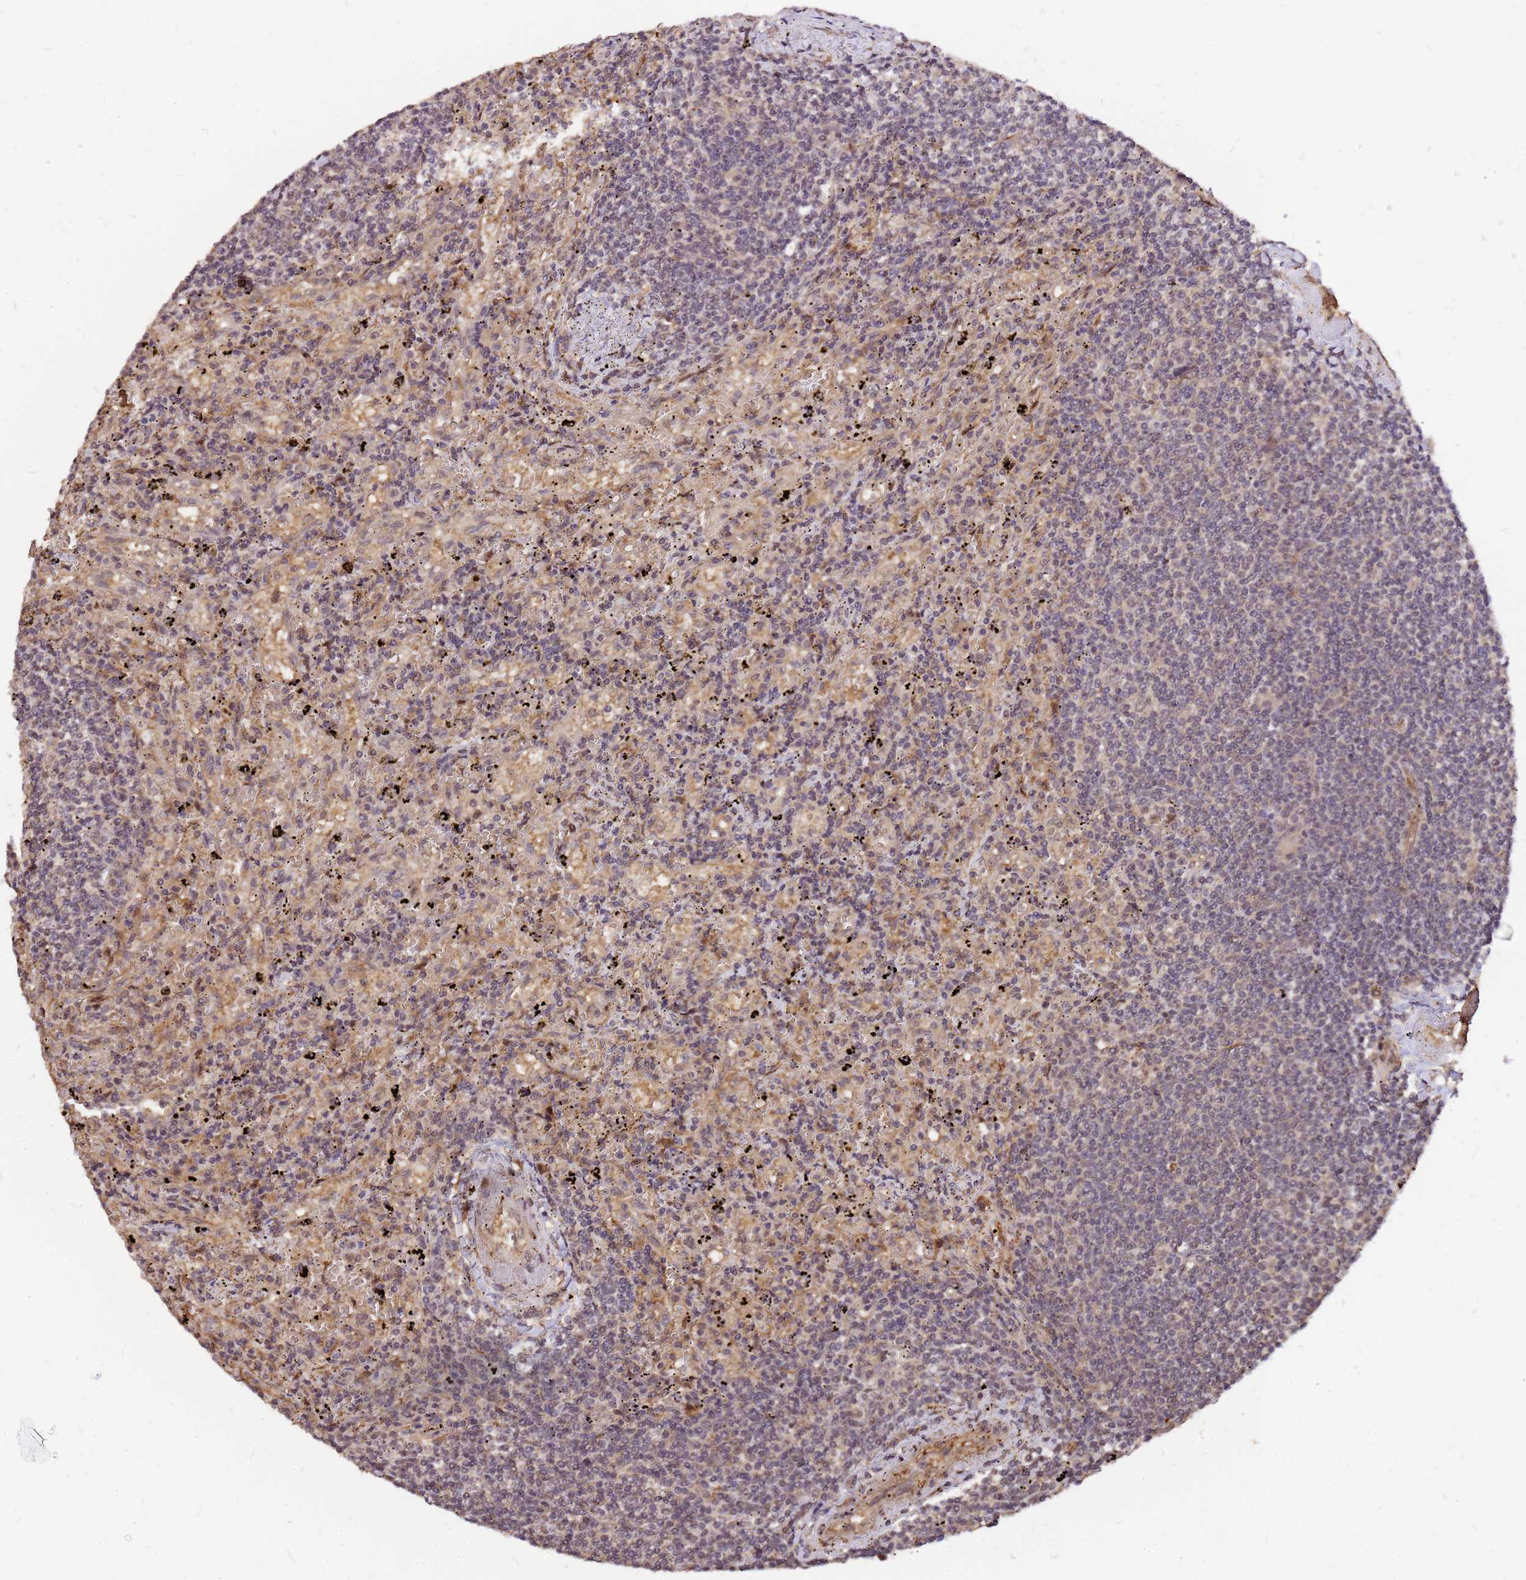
{"staining": {"intensity": "negative", "quantity": "none", "location": "none"}, "tissue": "lymphoma", "cell_type": "Tumor cells", "image_type": "cancer", "snomed": [{"axis": "morphology", "description": "Malignant lymphoma, non-Hodgkin's type, Low grade"}, {"axis": "topography", "description": "Spleen"}], "caption": "This is a histopathology image of IHC staining of low-grade malignant lymphoma, non-Hodgkin's type, which shows no positivity in tumor cells.", "gene": "GPATCH8", "patient": {"sex": "male", "age": 76}}